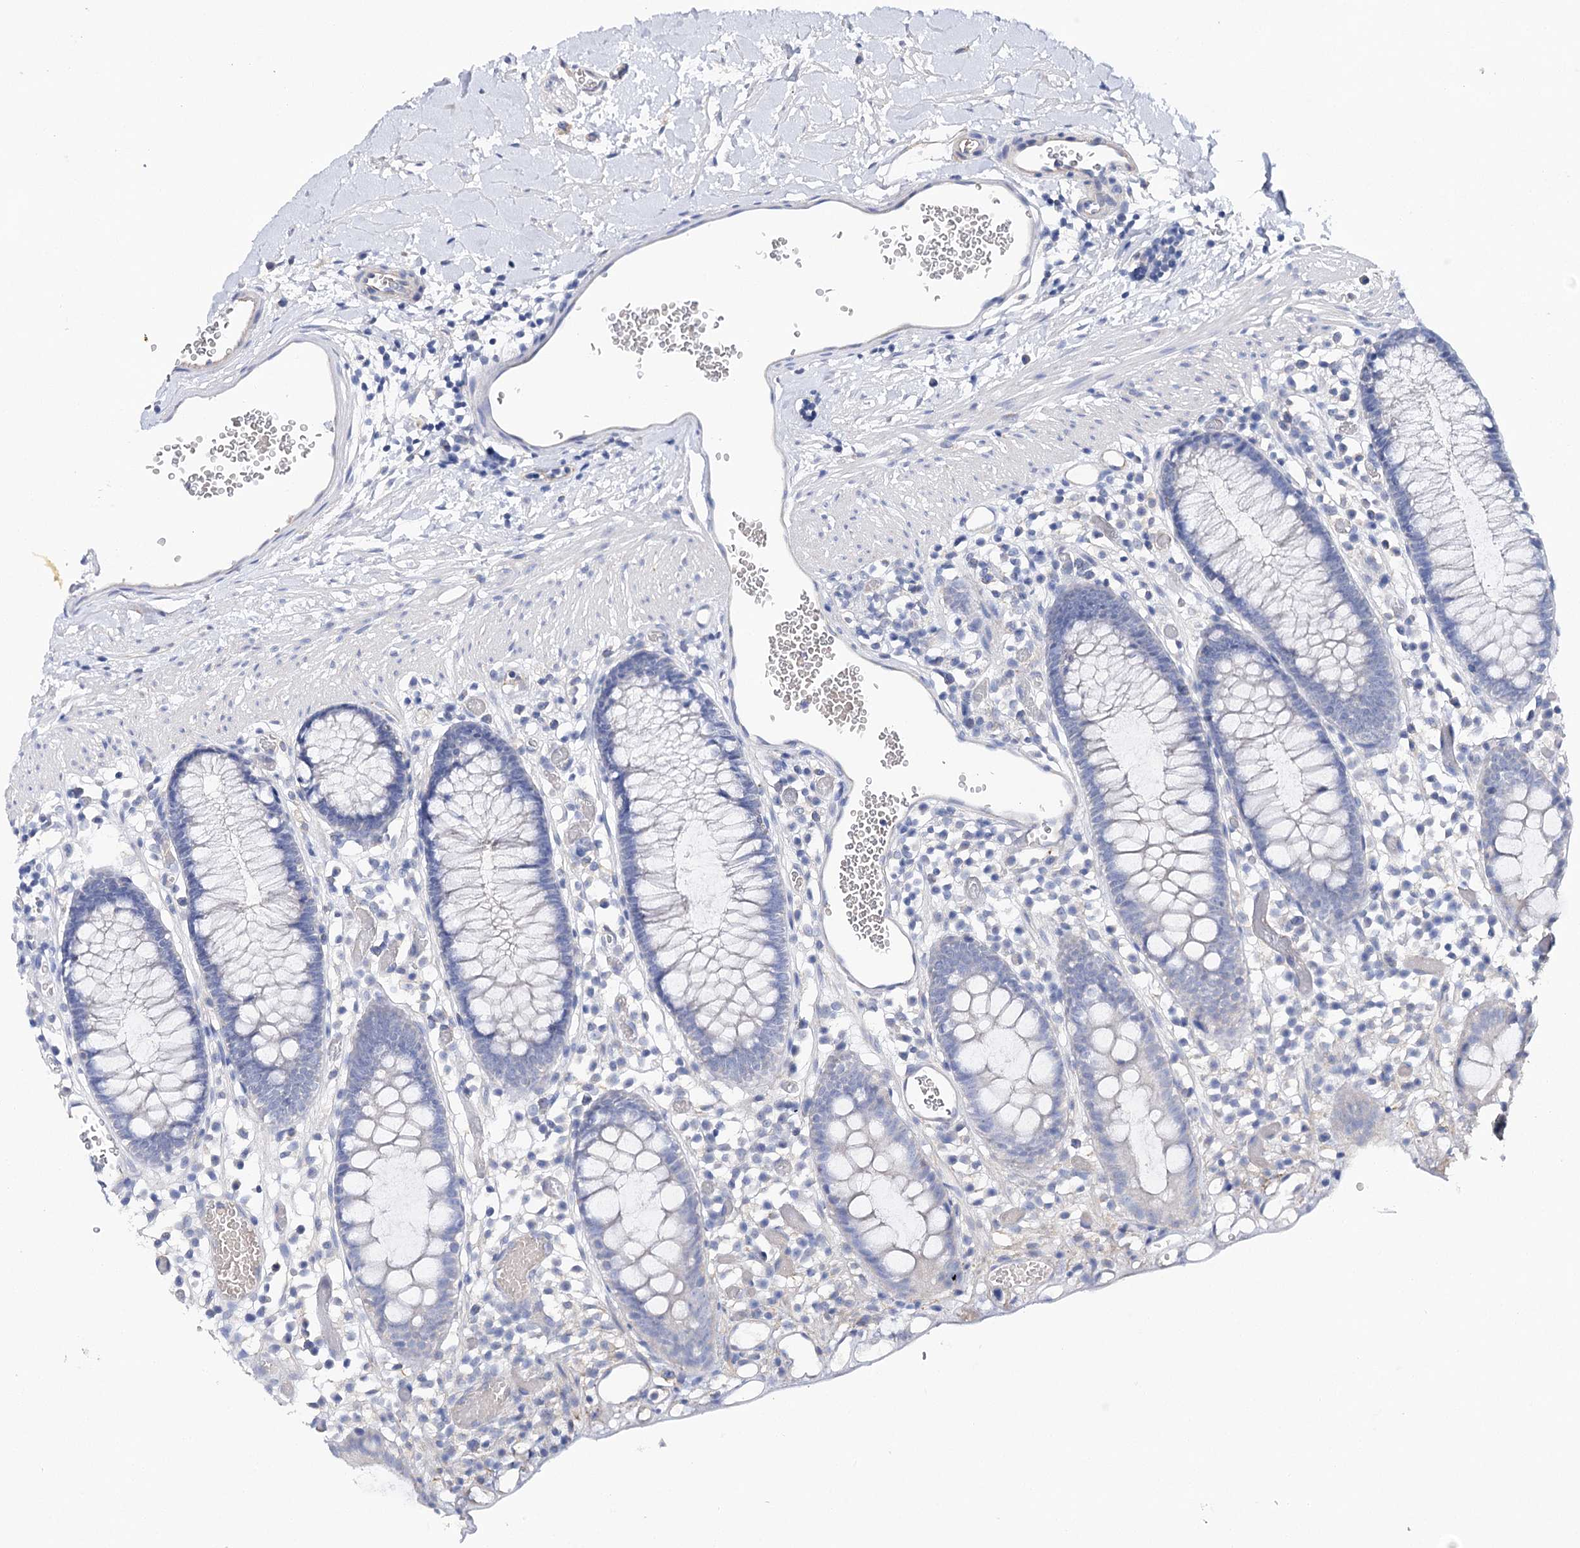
{"staining": {"intensity": "strong", "quantity": "25%-75%", "location": "cytoplasmic/membranous"}, "tissue": "colon", "cell_type": "Endothelial cells", "image_type": "normal", "snomed": [{"axis": "morphology", "description": "Normal tissue, NOS"}, {"axis": "topography", "description": "Colon"}], "caption": "Immunohistochemical staining of benign human colon reveals high levels of strong cytoplasmic/membranous expression in approximately 25%-75% of endothelial cells.", "gene": "EPYC", "patient": {"sex": "male", "age": 14}}